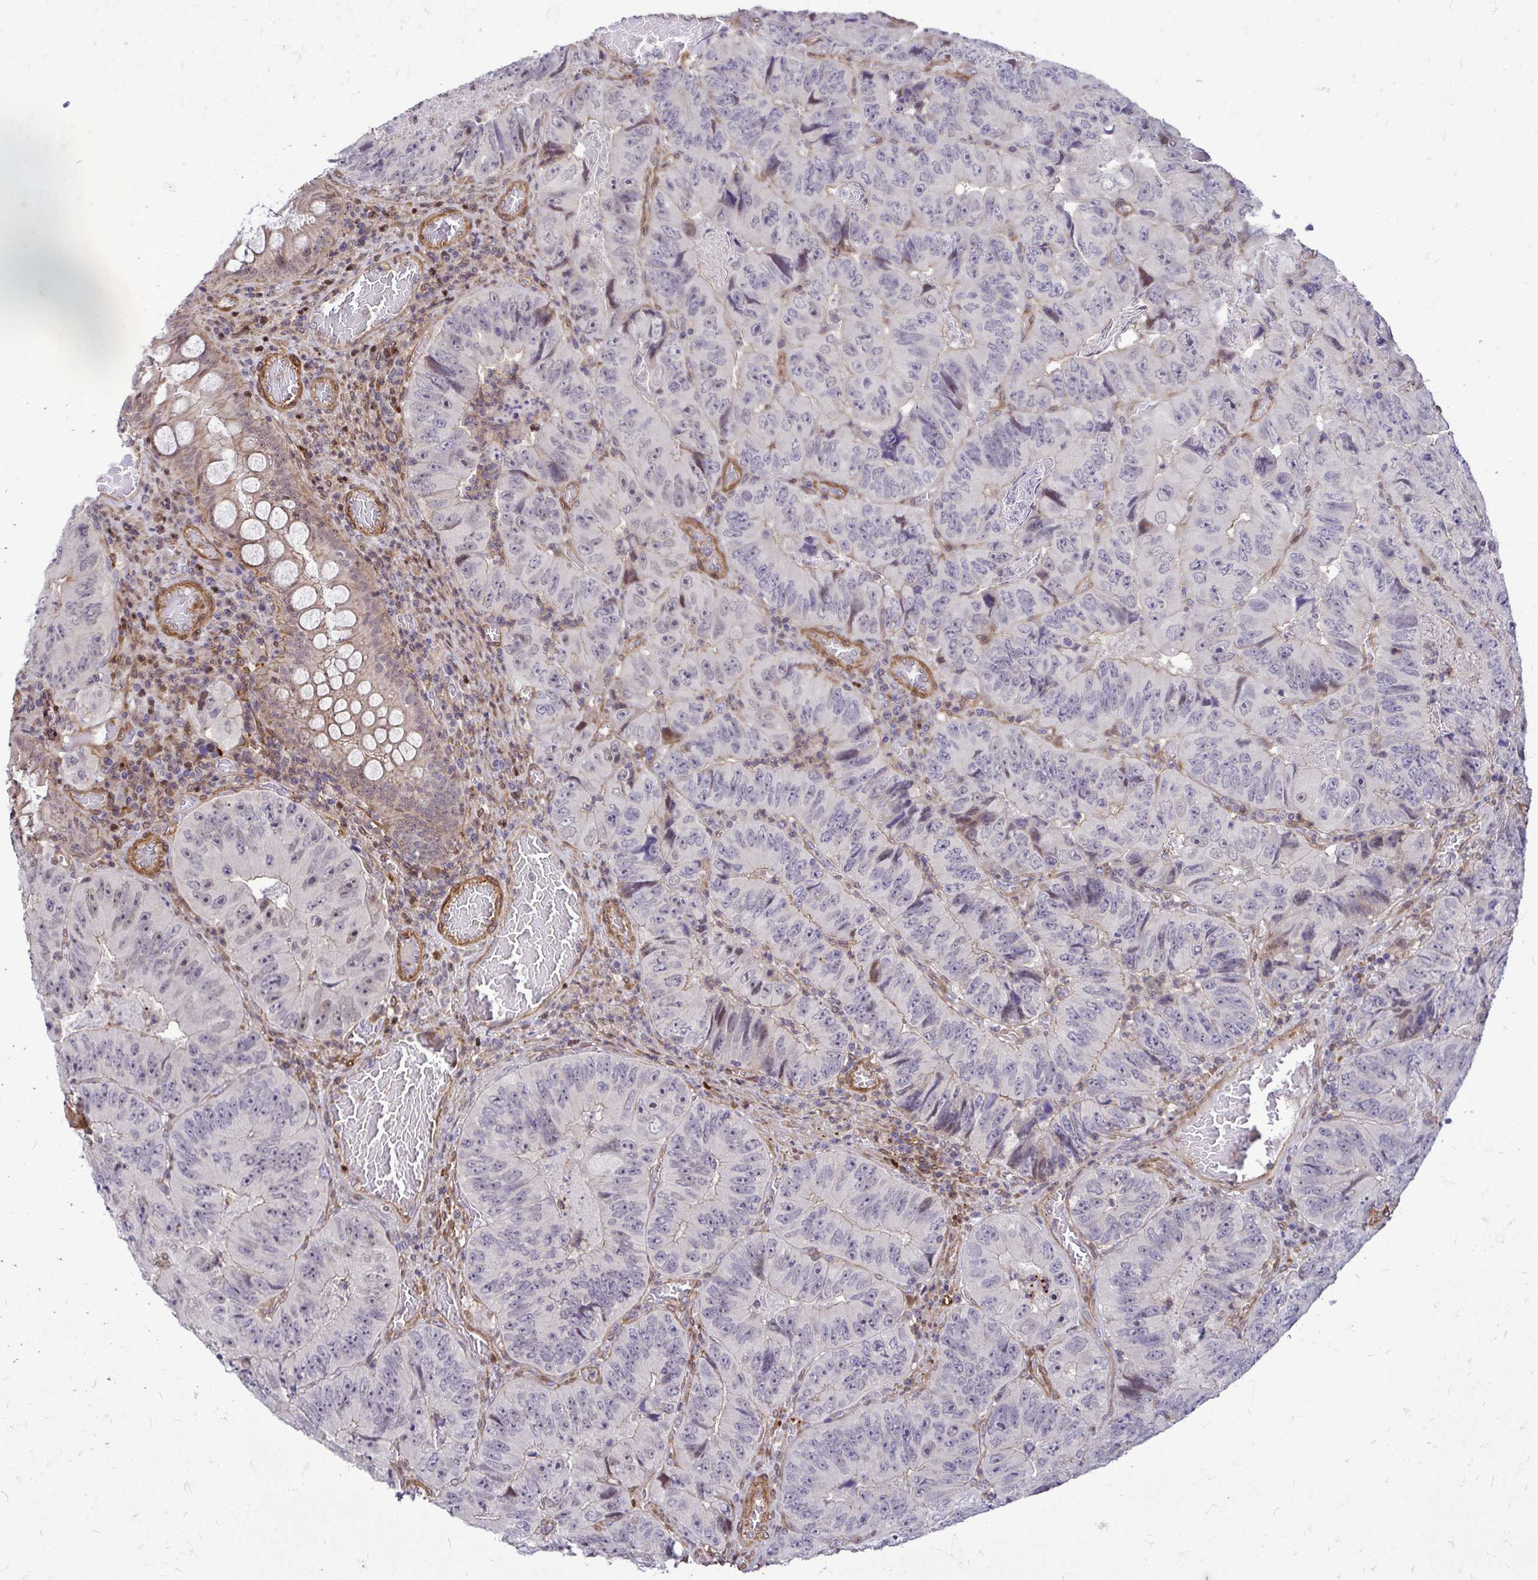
{"staining": {"intensity": "negative", "quantity": "none", "location": "none"}, "tissue": "colorectal cancer", "cell_type": "Tumor cells", "image_type": "cancer", "snomed": [{"axis": "morphology", "description": "Adenocarcinoma, NOS"}, {"axis": "topography", "description": "Colon"}], "caption": "This is a image of IHC staining of colorectal adenocarcinoma, which shows no positivity in tumor cells.", "gene": "TRIP6", "patient": {"sex": "female", "age": 84}}